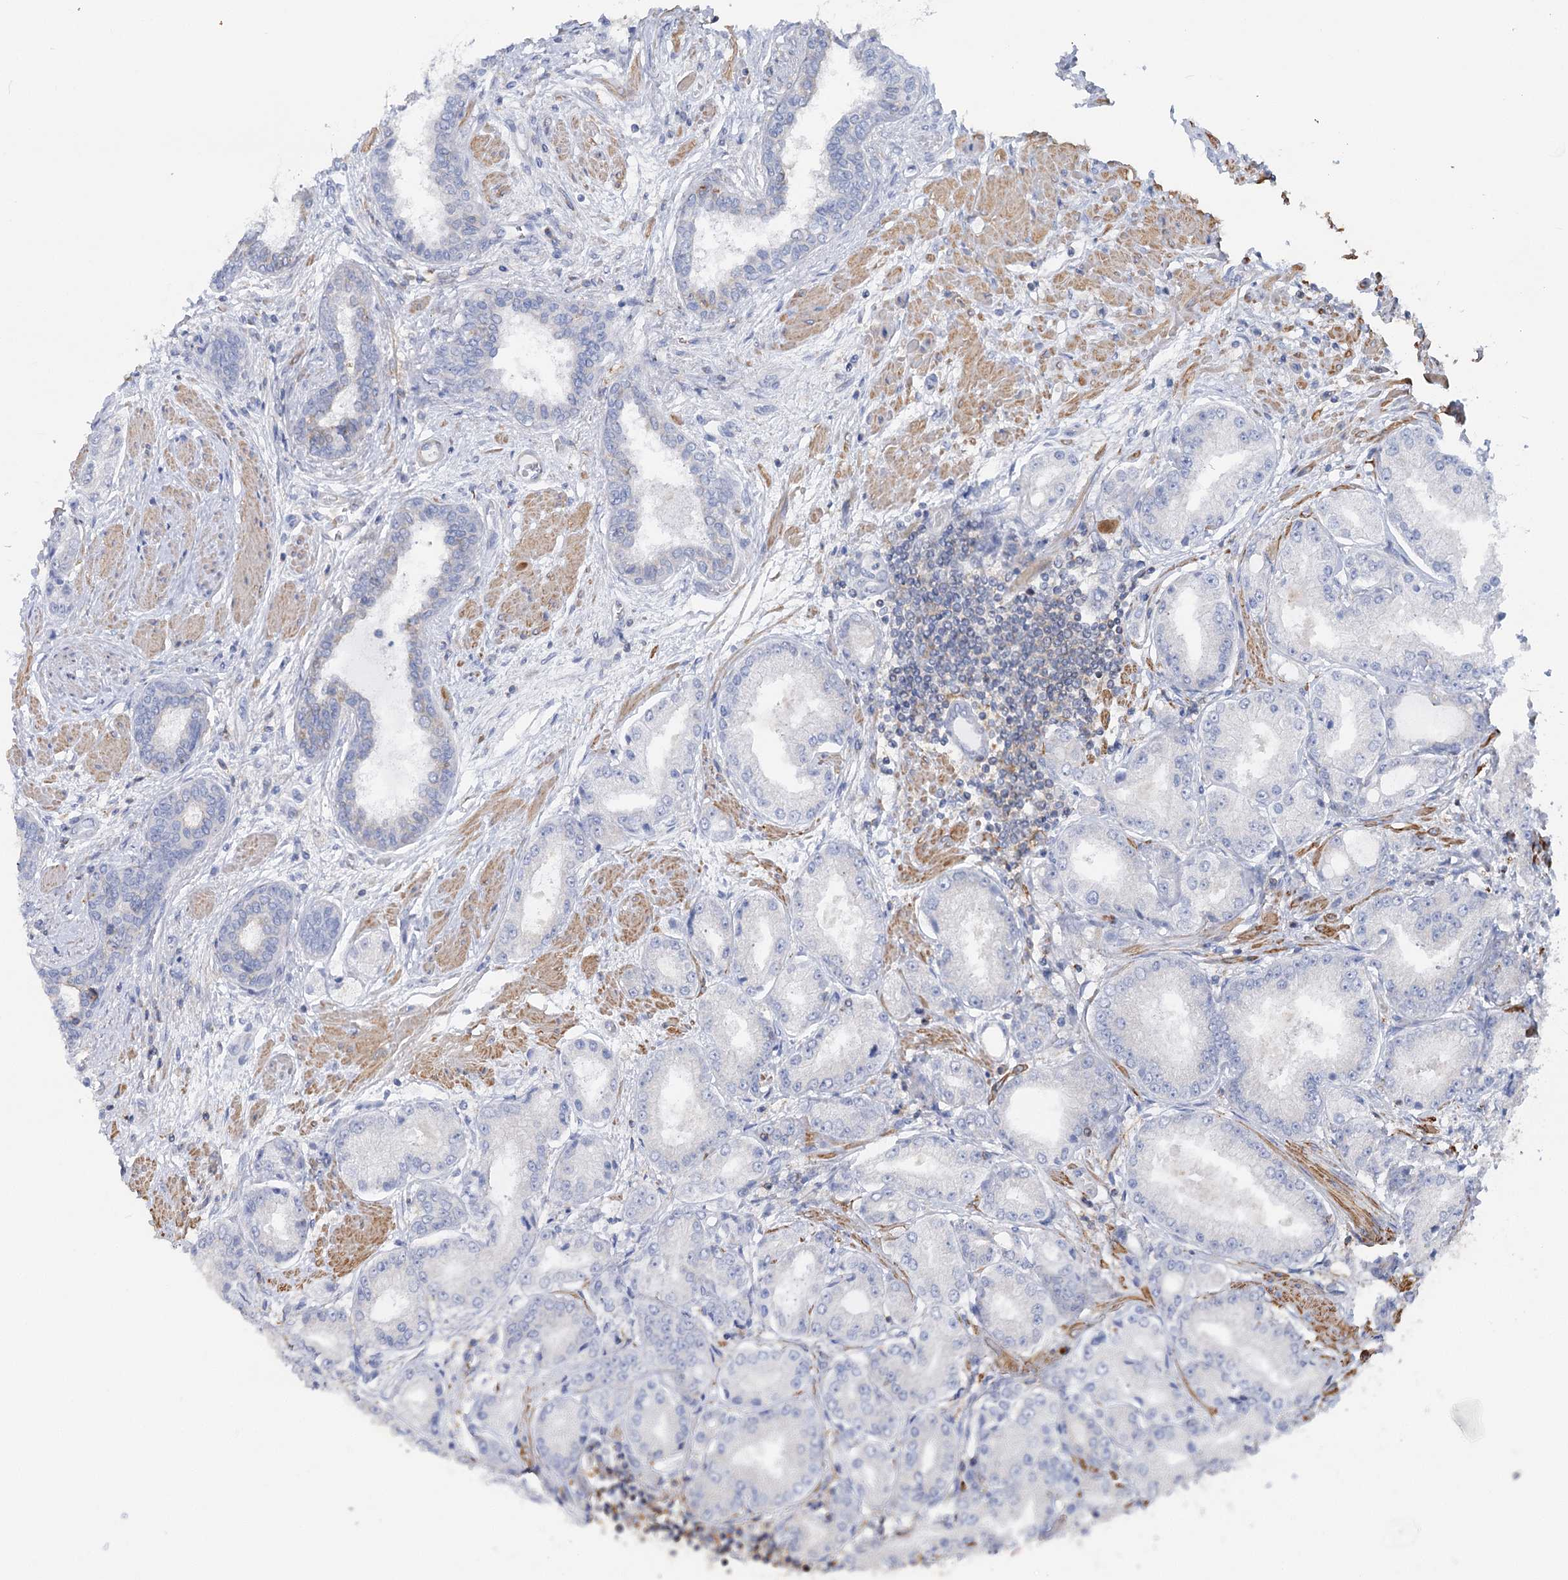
{"staining": {"intensity": "negative", "quantity": "none", "location": "none"}, "tissue": "prostate cancer", "cell_type": "Tumor cells", "image_type": "cancer", "snomed": [{"axis": "morphology", "description": "Adenocarcinoma, High grade"}, {"axis": "topography", "description": "Prostate"}], "caption": "An image of prostate high-grade adenocarcinoma stained for a protein shows no brown staining in tumor cells.", "gene": "LARP1B", "patient": {"sex": "male", "age": 59}}